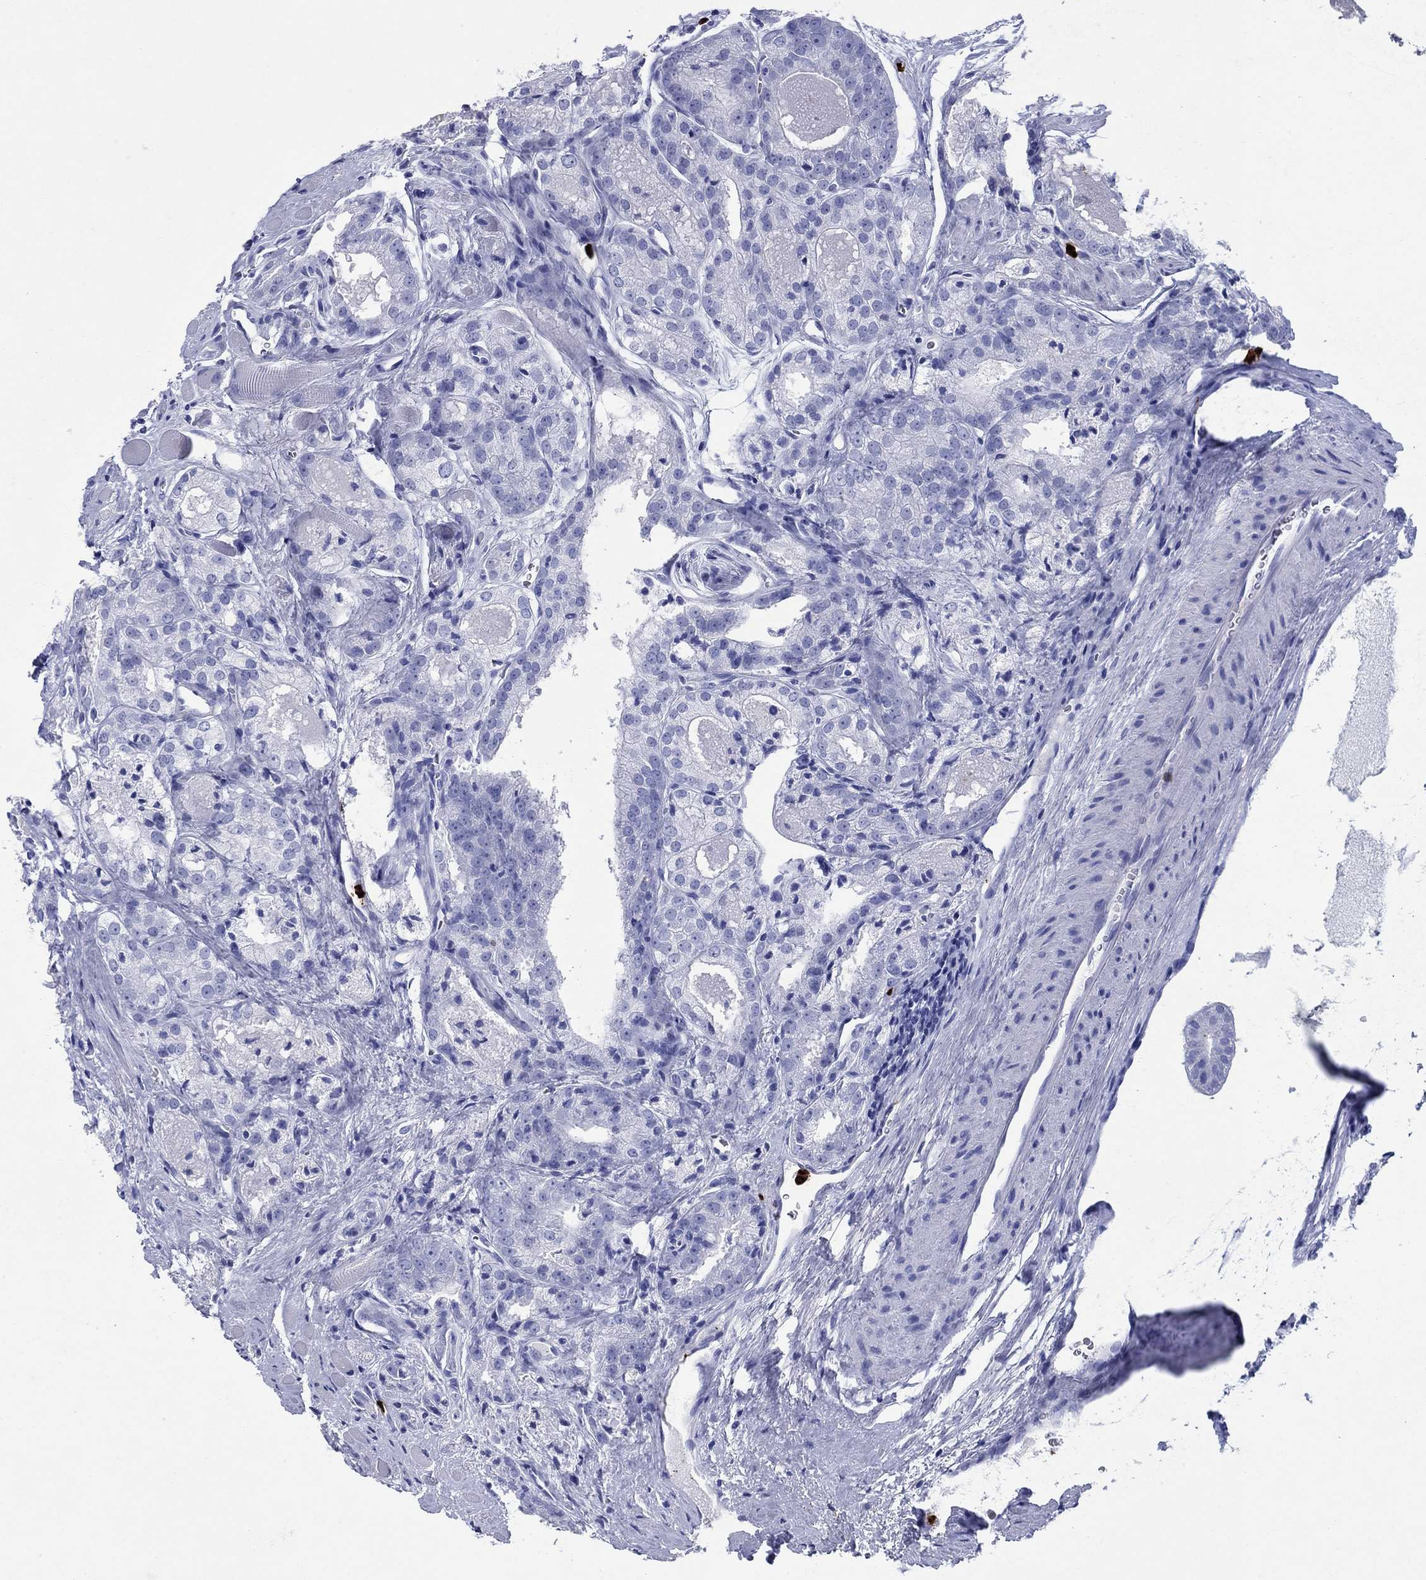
{"staining": {"intensity": "negative", "quantity": "none", "location": "none"}, "tissue": "prostate cancer", "cell_type": "Tumor cells", "image_type": "cancer", "snomed": [{"axis": "morphology", "description": "Adenocarcinoma, NOS"}, {"axis": "morphology", "description": "Adenocarcinoma, High grade"}, {"axis": "topography", "description": "Prostate"}], "caption": "An image of human prostate adenocarcinoma is negative for staining in tumor cells.", "gene": "AZU1", "patient": {"sex": "male", "age": 70}}